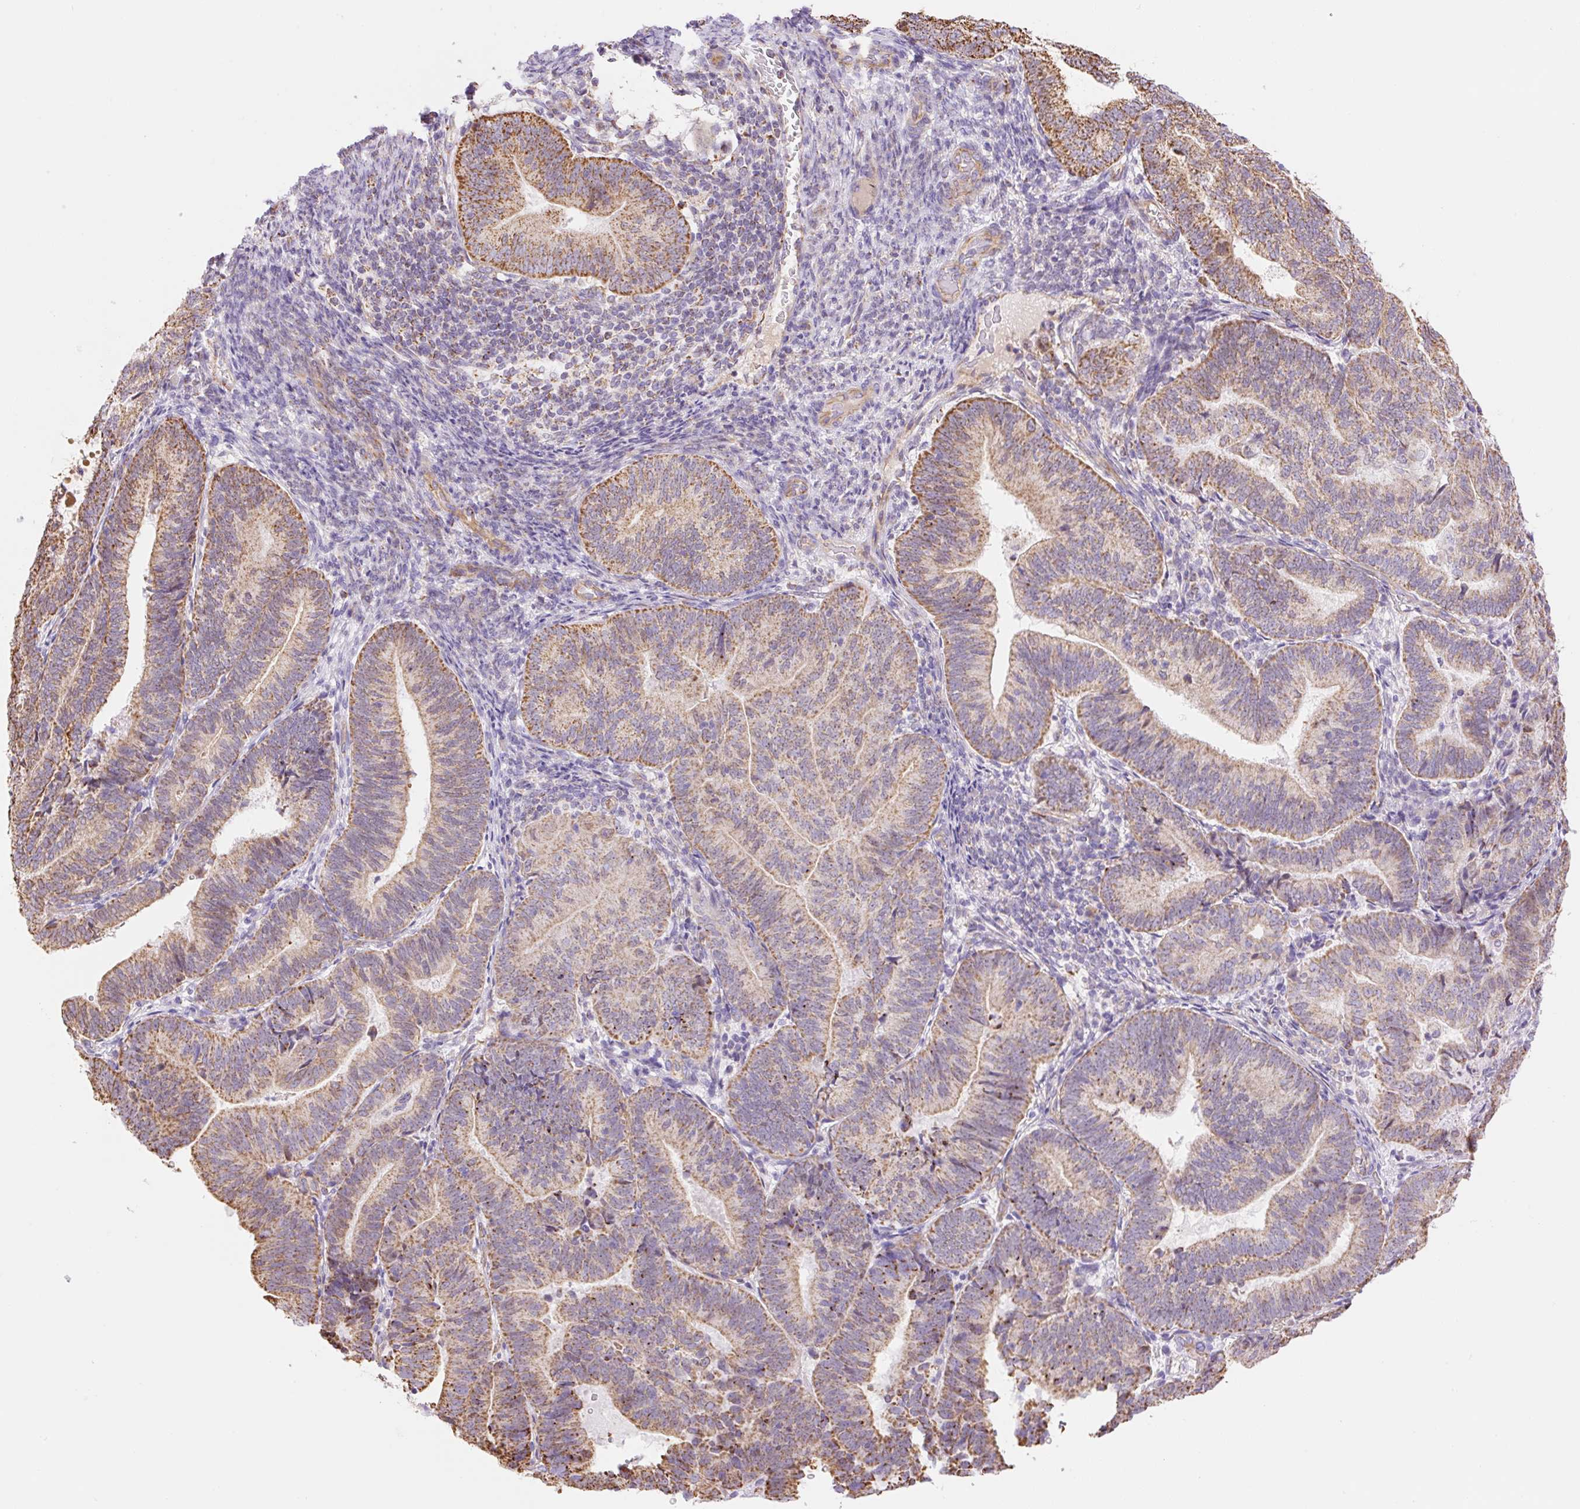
{"staining": {"intensity": "moderate", "quantity": "25%-75%", "location": "cytoplasmic/membranous"}, "tissue": "endometrial cancer", "cell_type": "Tumor cells", "image_type": "cancer", "snomed": [{"axis": "morphology", "description": "Adenocarcinoma, NOS"}, {"axis": "topography", "description": "Endometrium"}], "caption": "Tumor cells exhibit medium levels of moderate cytoplasmic/membranous staining in approximately 25%-75% of cells in endometrial cancer (adenocarcinoma).", "gene": "ESAM", "patient": {"sex": "female", "age": 70}}